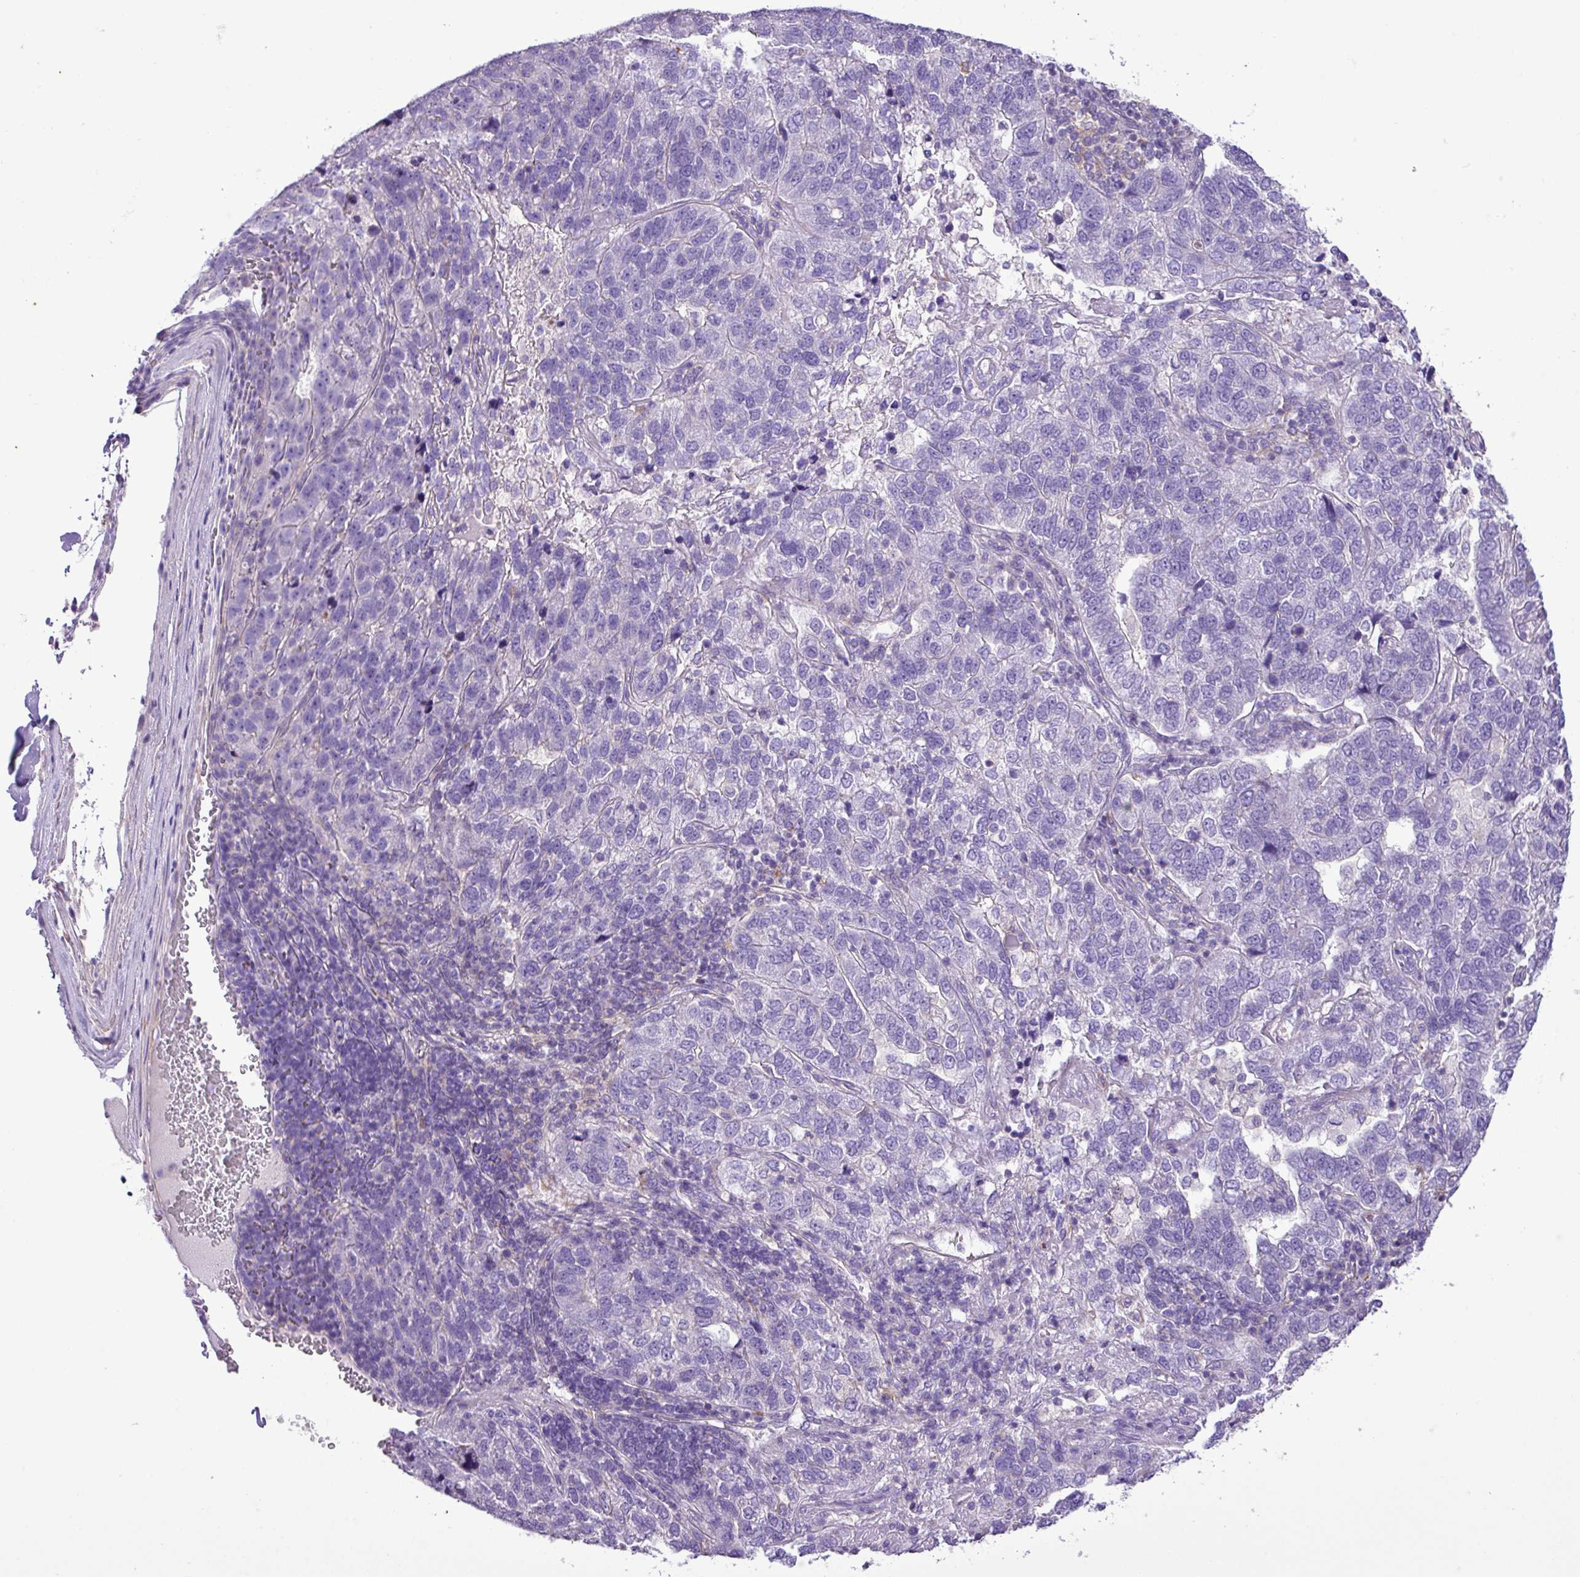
{"staining": {"intensity": "negative", "quantity": "none", "location": "none"}, "tissue": "pancreatic cancer", "cell_type": "Tumor cells", "image_type": "cancer", "snomed": [{"axis": "morphology", "description": "Adenocarcinoma, NOS"}, {"axis": "topography", "description": "Pancreas"}], "caption": "Tumor cells show no significant expression in adenocarcinoma (pancreatic). (DAB (3,3'-diaminobenzidine) immunohistochemistry (IHC) with hematoxylin counter stain).", "gene": "ZNF334", "patient": {"sex": "female", "age": 61}}